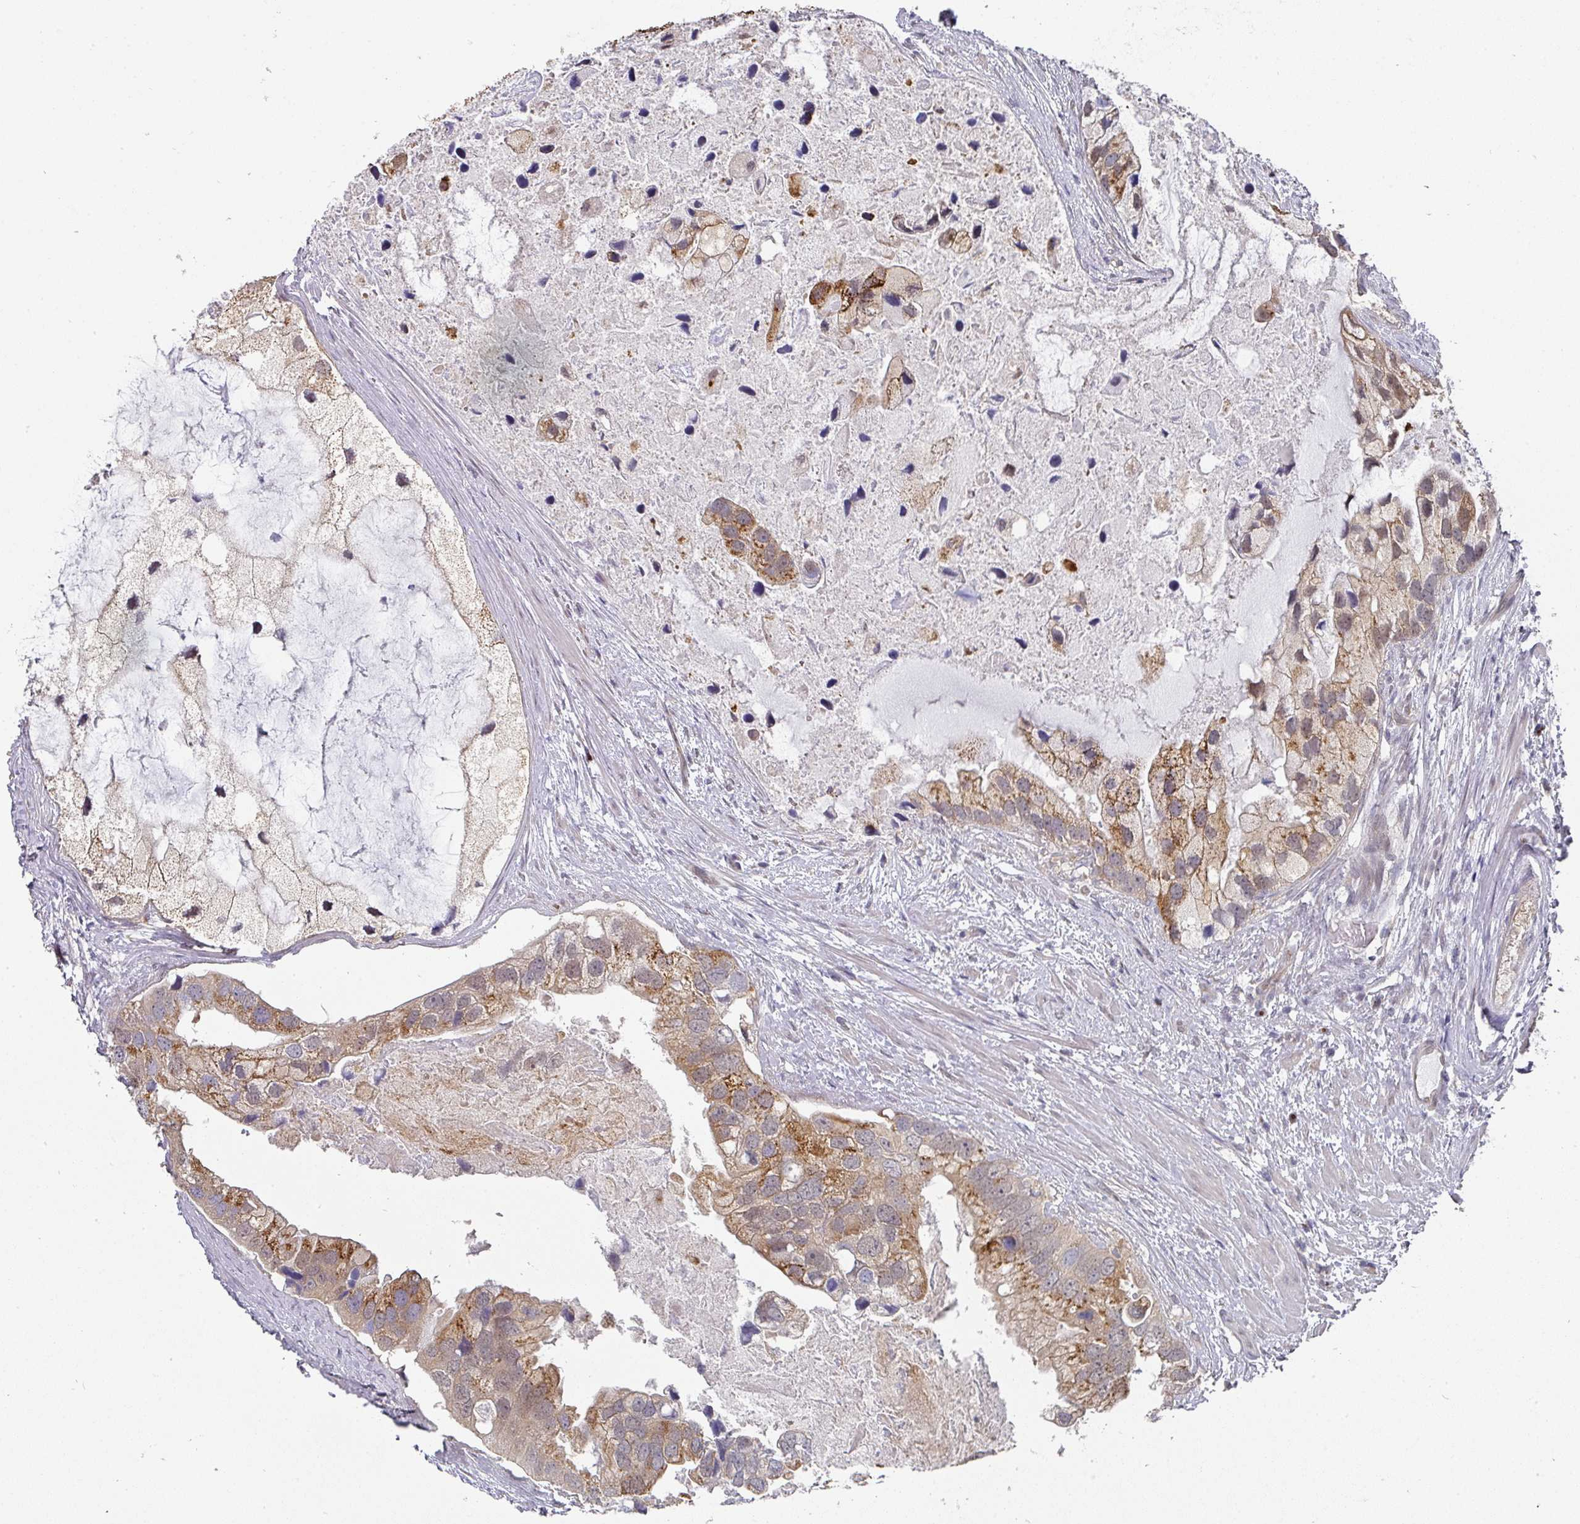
{"staining": {"intensity": "moderate", "quantity": "25%-75%", "location": "cytoplasmic/membranous"}, "tissue": "prostate cancer", "cell_type": "Tumor cells", "image_type": "cancer", "snomed": [{"axis": "morphology", "description": "Adenocarcinoma, High grade"}, {"axis": "topography", "description": "Prostate"}], "caption": "An image showing moderate cytoplasmic/membranous positivity in about 25%-75% of tumor cells in prostate adenocarcinoma (high-grade), as visualized by brown immunohistochemical staining.", "gene": "C18orf25", "patient": {"sex": "male", "age": 62}}